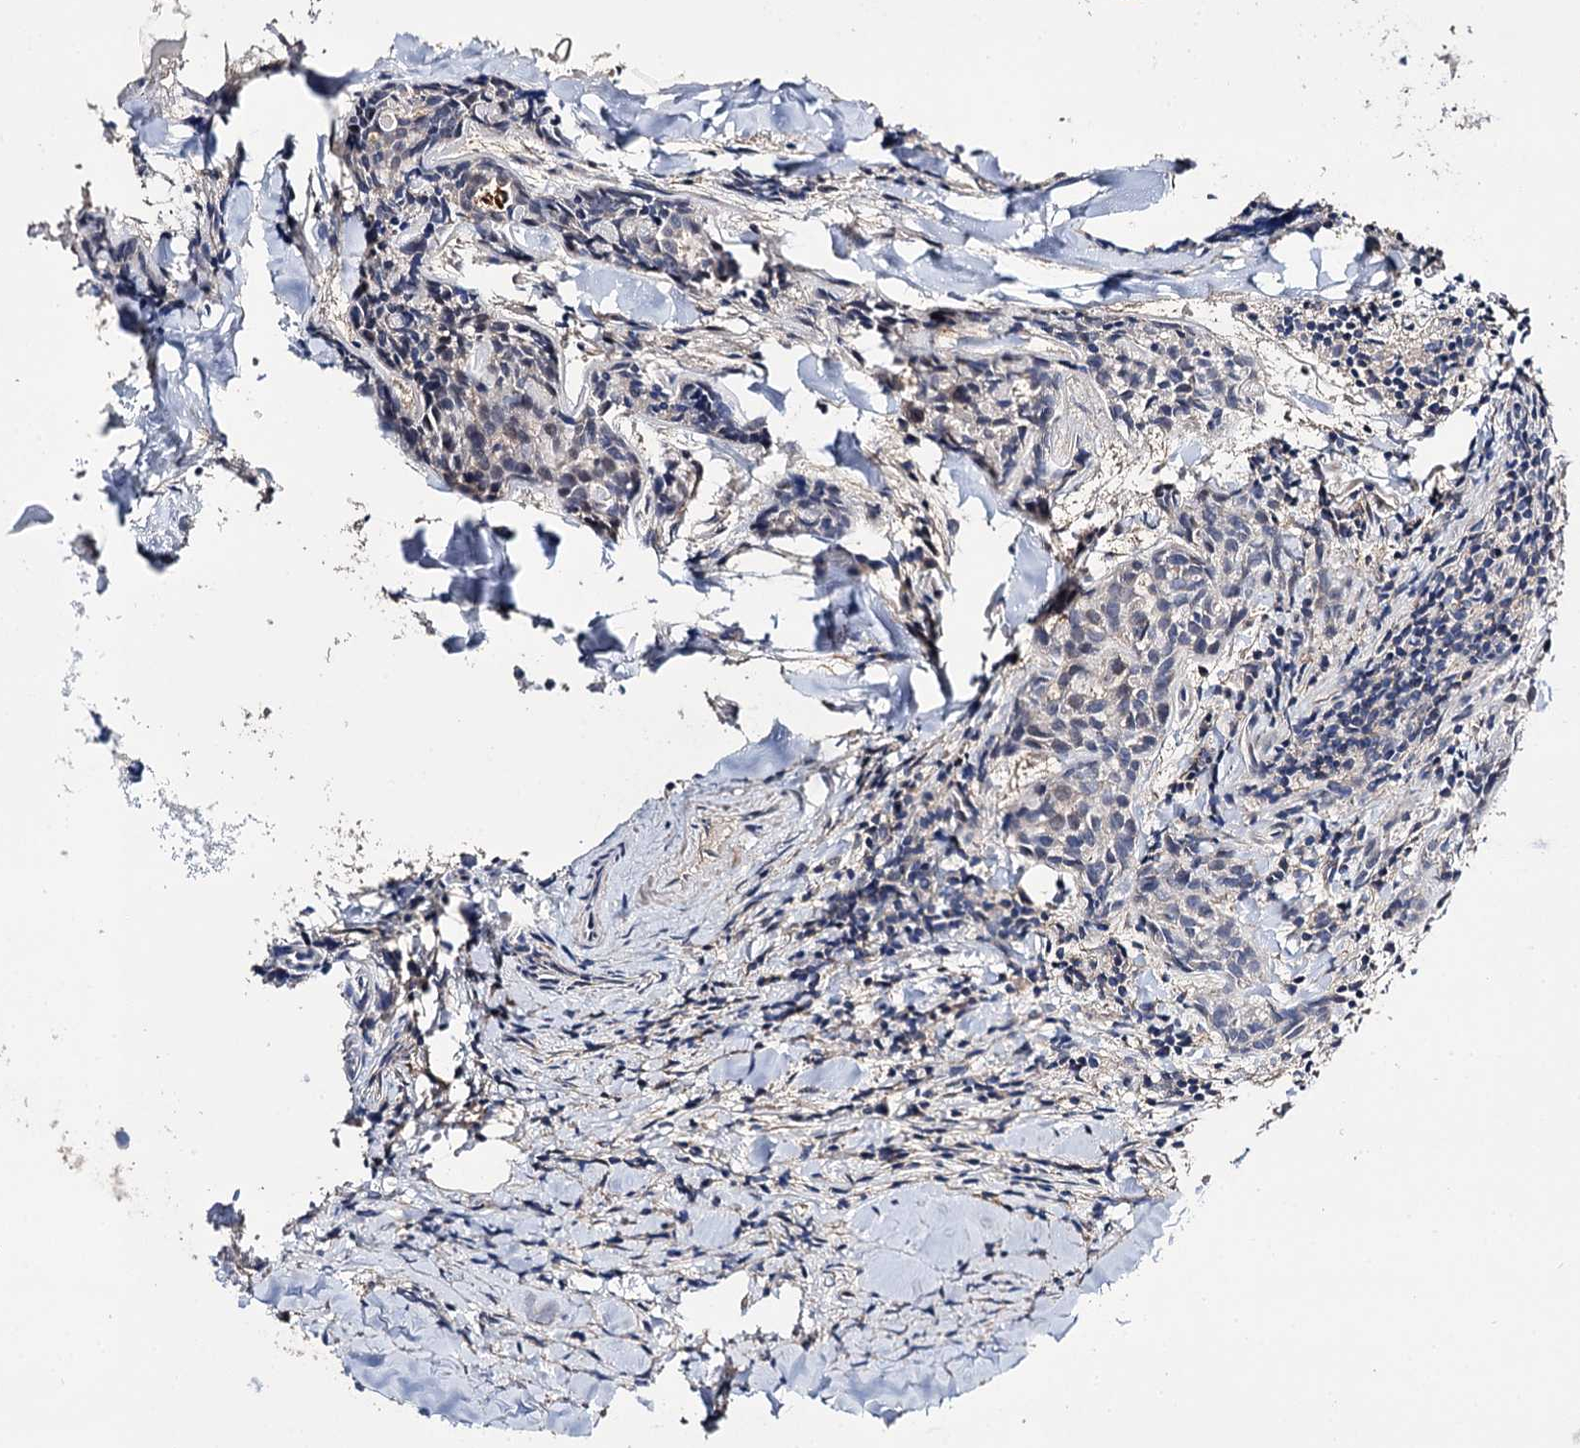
{"staining": {"intensity": "negative", "quantity": "none", "location": "none"}, "tissue": "head and neck cancer", "cell_type": "Tumor cells", "image_type": "cancer", "snomed": [{"axis": "morphology", "description": "Adenocarcinoma, NOS"}, {"axis": "topography", "description": "Salivary gland"}, {"axis": "topography", "description": "Head-Neck"}], "caption": "IHC photomicrograph of head and neck adenocarcinoma stained for a protein (brown), which reveals no positivity in tumor cells.", "gene": "DNAH6", "patient": {"sex": "female", "age": 63}}